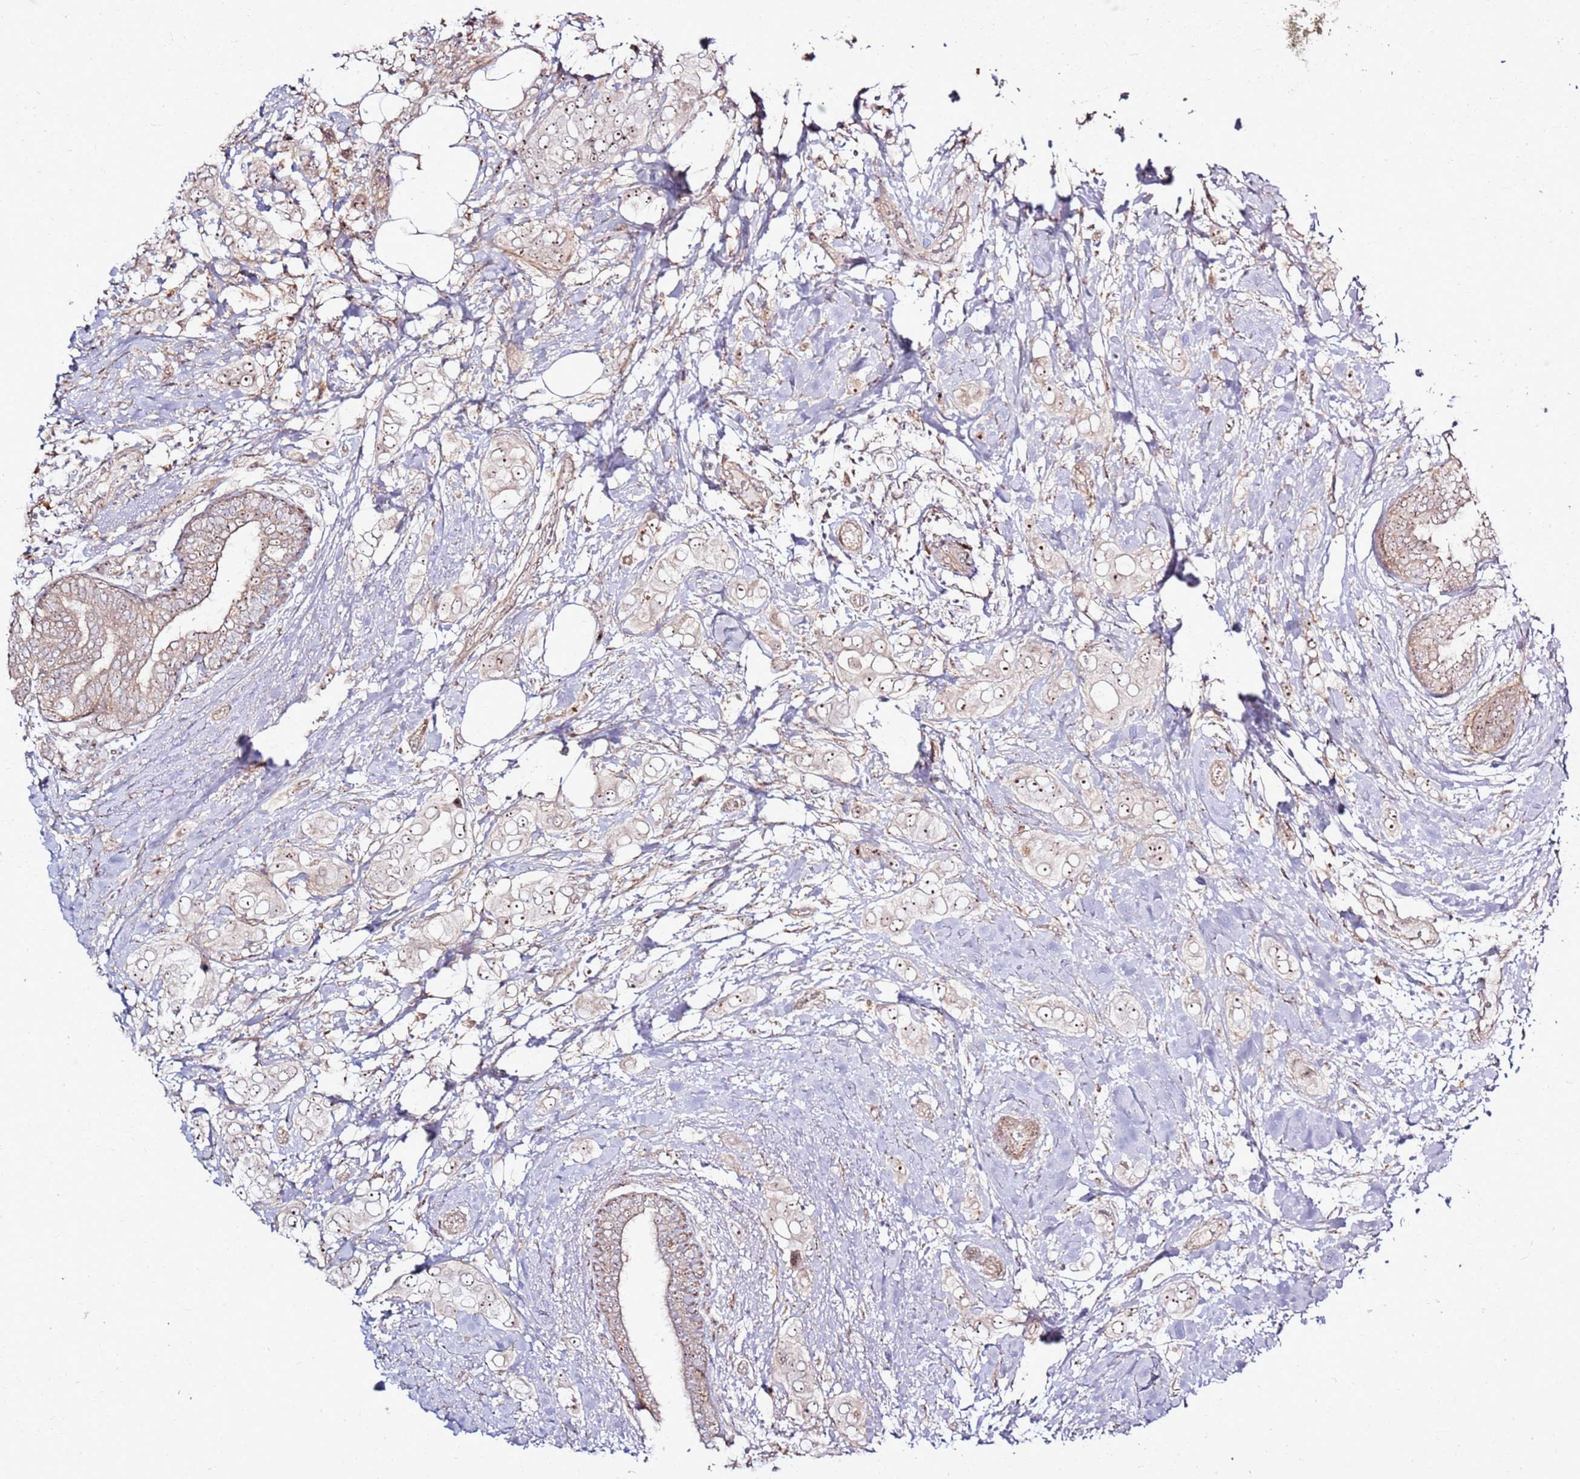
{"staining": {"intensity": "weak", "quantity": "25%-75%", "location": "nuclear"}, "tissue": "breast cancer", "cell_type": "Tumor cells", "image_type": "cancer", "snomed": [{"axis": "morphology", "description": "Lobular carcinoma"}, {"axis": "topography", "description": "Breast"}], "caption": "A photomicrograph of human breast cancer stained for a protein reveals weak nuclear brown staining in tumor cells.", "gene": "CNPY1", "patient": {"sex": "female", "age": 51}}